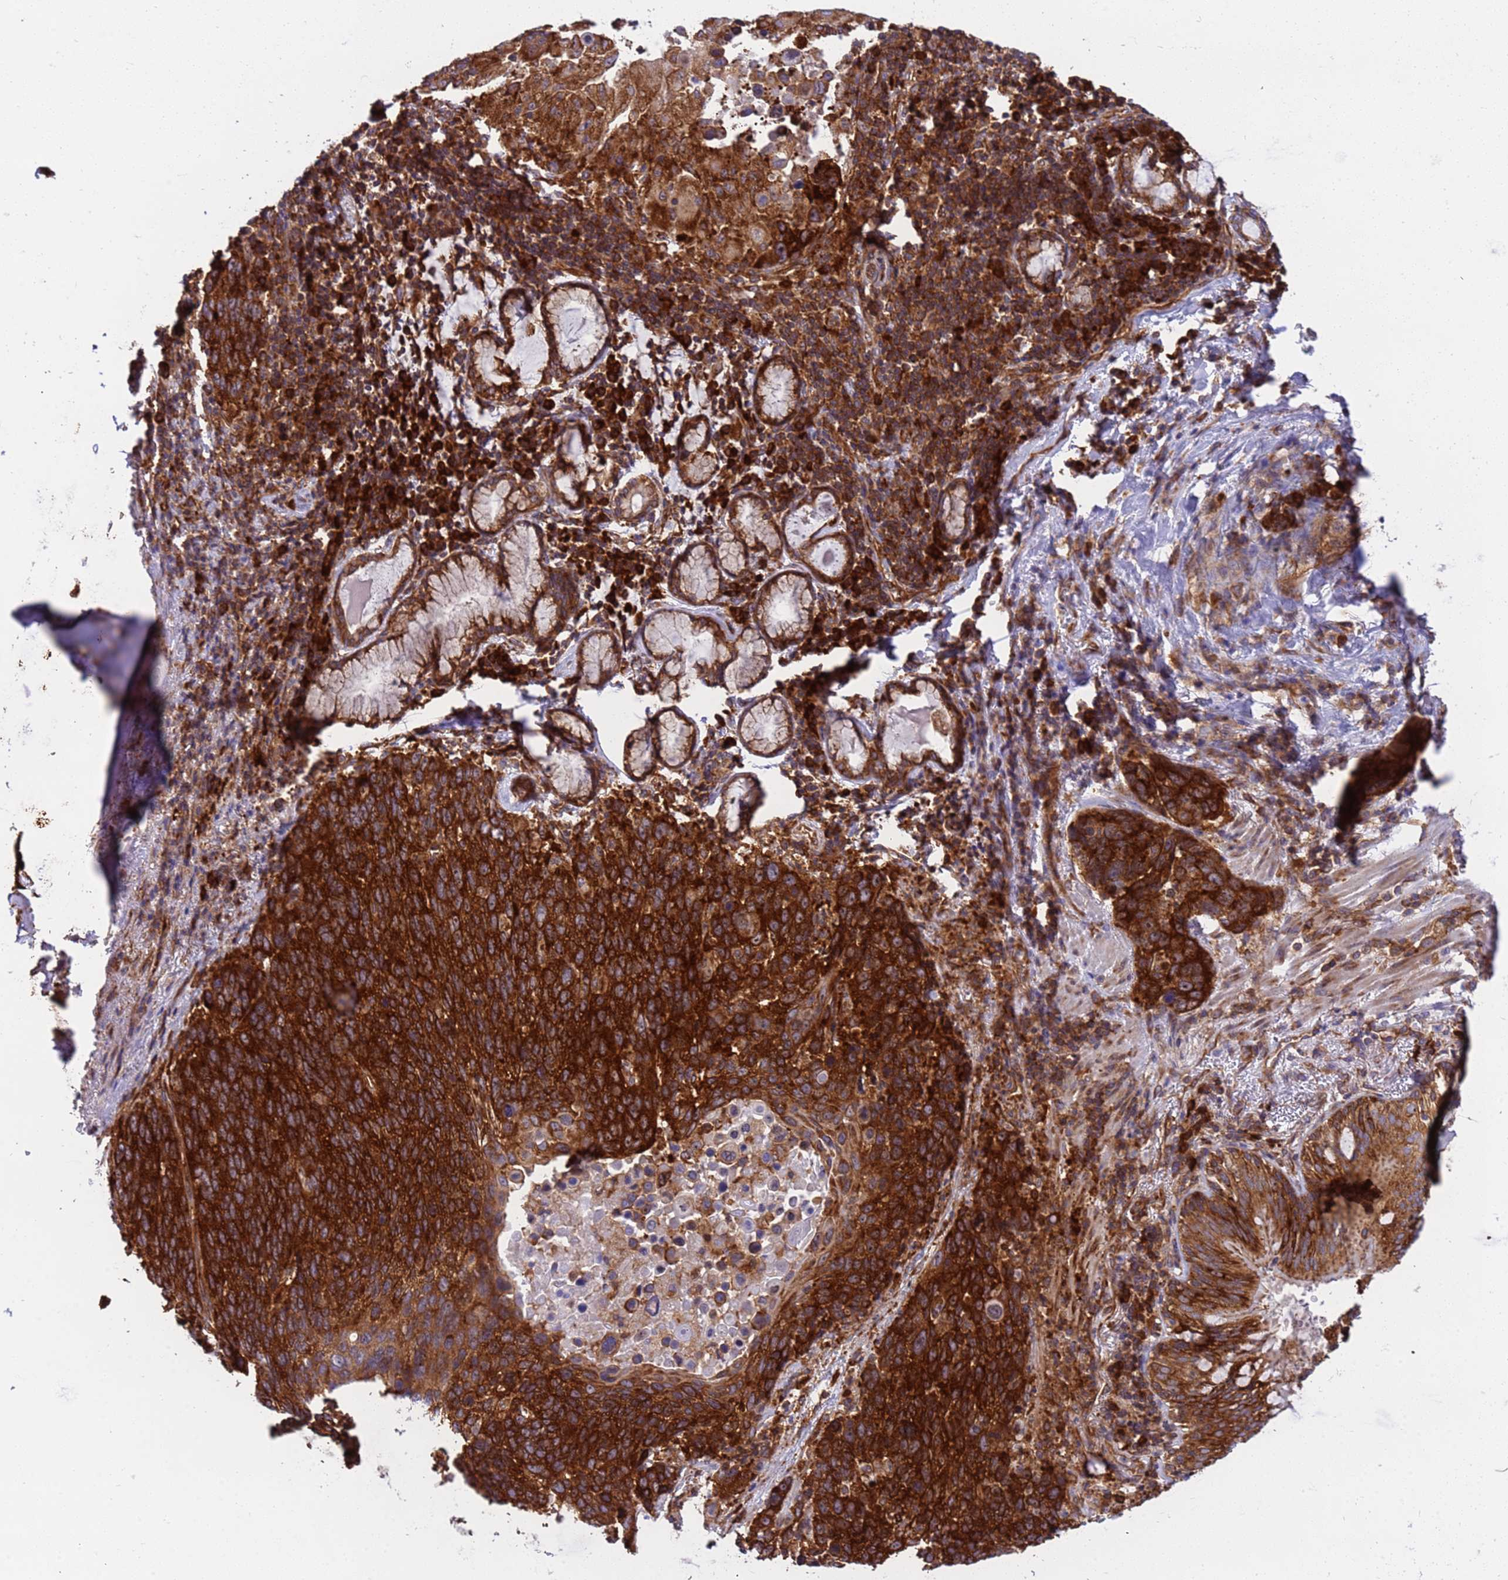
{"staining": {"intensity": "strong", "quantity": ">75%", "location": "cytoplasmic/membranous"}, "tissue": "lung cancer", "cell_type": "Tumor cells", "image_type": "cancer", "snomed": [{"axis": "morphology", "description": "Squamous cell carcinoma, NOS"}, {"axis": "topography", "description": "Lung"}], "caption": "High-power microscopy captured an immunohistochemistry image of lung squamous cell carcinoma, revealing strong cytoplasmic/membranous expression in about >75% of tumor cells.", "gene": "RPL36", "patient": {"sex": "male", "age": 66}}